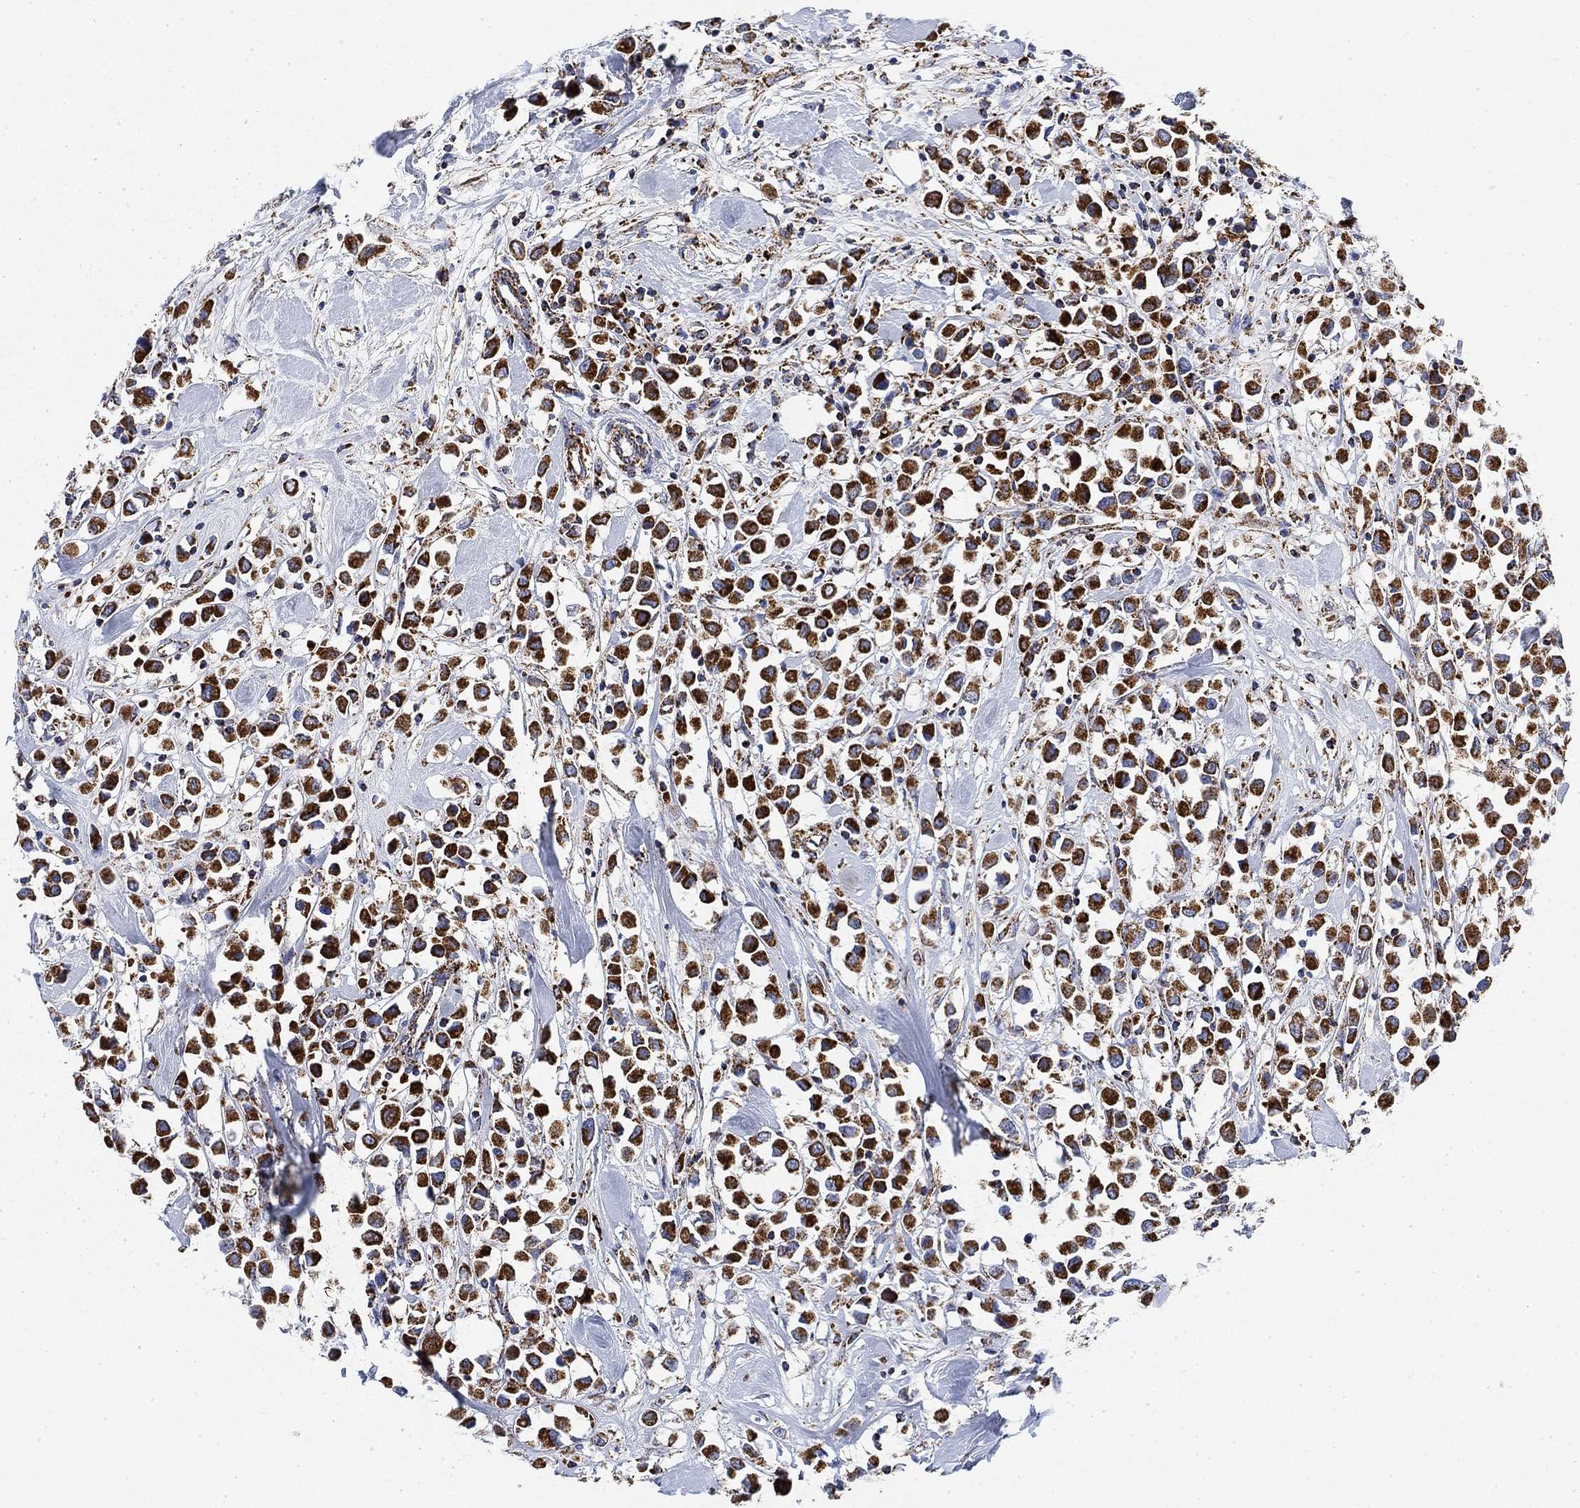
{"staining": {"intensity": "strong", "quantity": ">75%", "location": "cytoplasmic/membranous"}, "tissue": "breast cancer", "cell_type": "Tumor cells", "image_type": "cancer", "snomed": [{"axis": "morphology", "description": "Duct carcinoma"}, {"axis": "topography", "description": "Breast"}], "caption": "An immunohistochemistry micrograph of neoplastic tissue is shown. Protein staining in brown labels strong cytoplasmic/membranous positivity in breast cancer (infiltrating ductal carcinoma) within tumor cells.", "gene": "NDUFS3", "patient": {"sex": "female", "age": 61}}